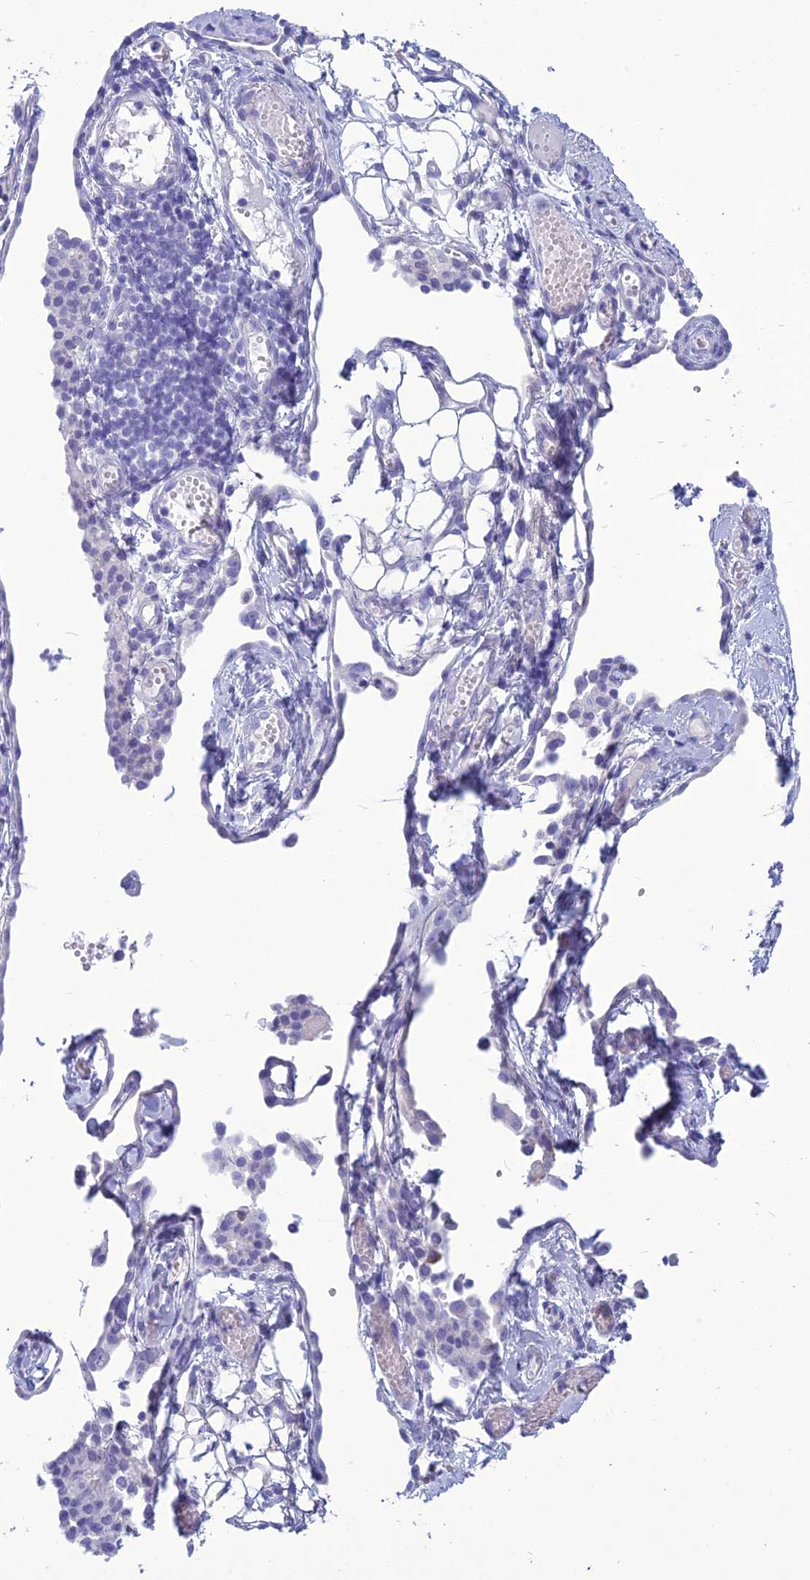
{"staining": {"intensity": "negative", "quantity": "none", "location": "none"}, "tissue": "ovarian cancer", "cell_type": "Tumor cells", "image_type": "cancer", "snomed": [{"axis": "morphology", "description": "Carcinoma, endometroid"}, {"axis": "topography", "description": "Ovary"}], "caption": "The IHC histopathology image has no significant expression in tumor cells of endometroid carcinoma (ovarian) tissue.", "gene": "BBS2", "patient": {"sex": "female", "age": 42}}